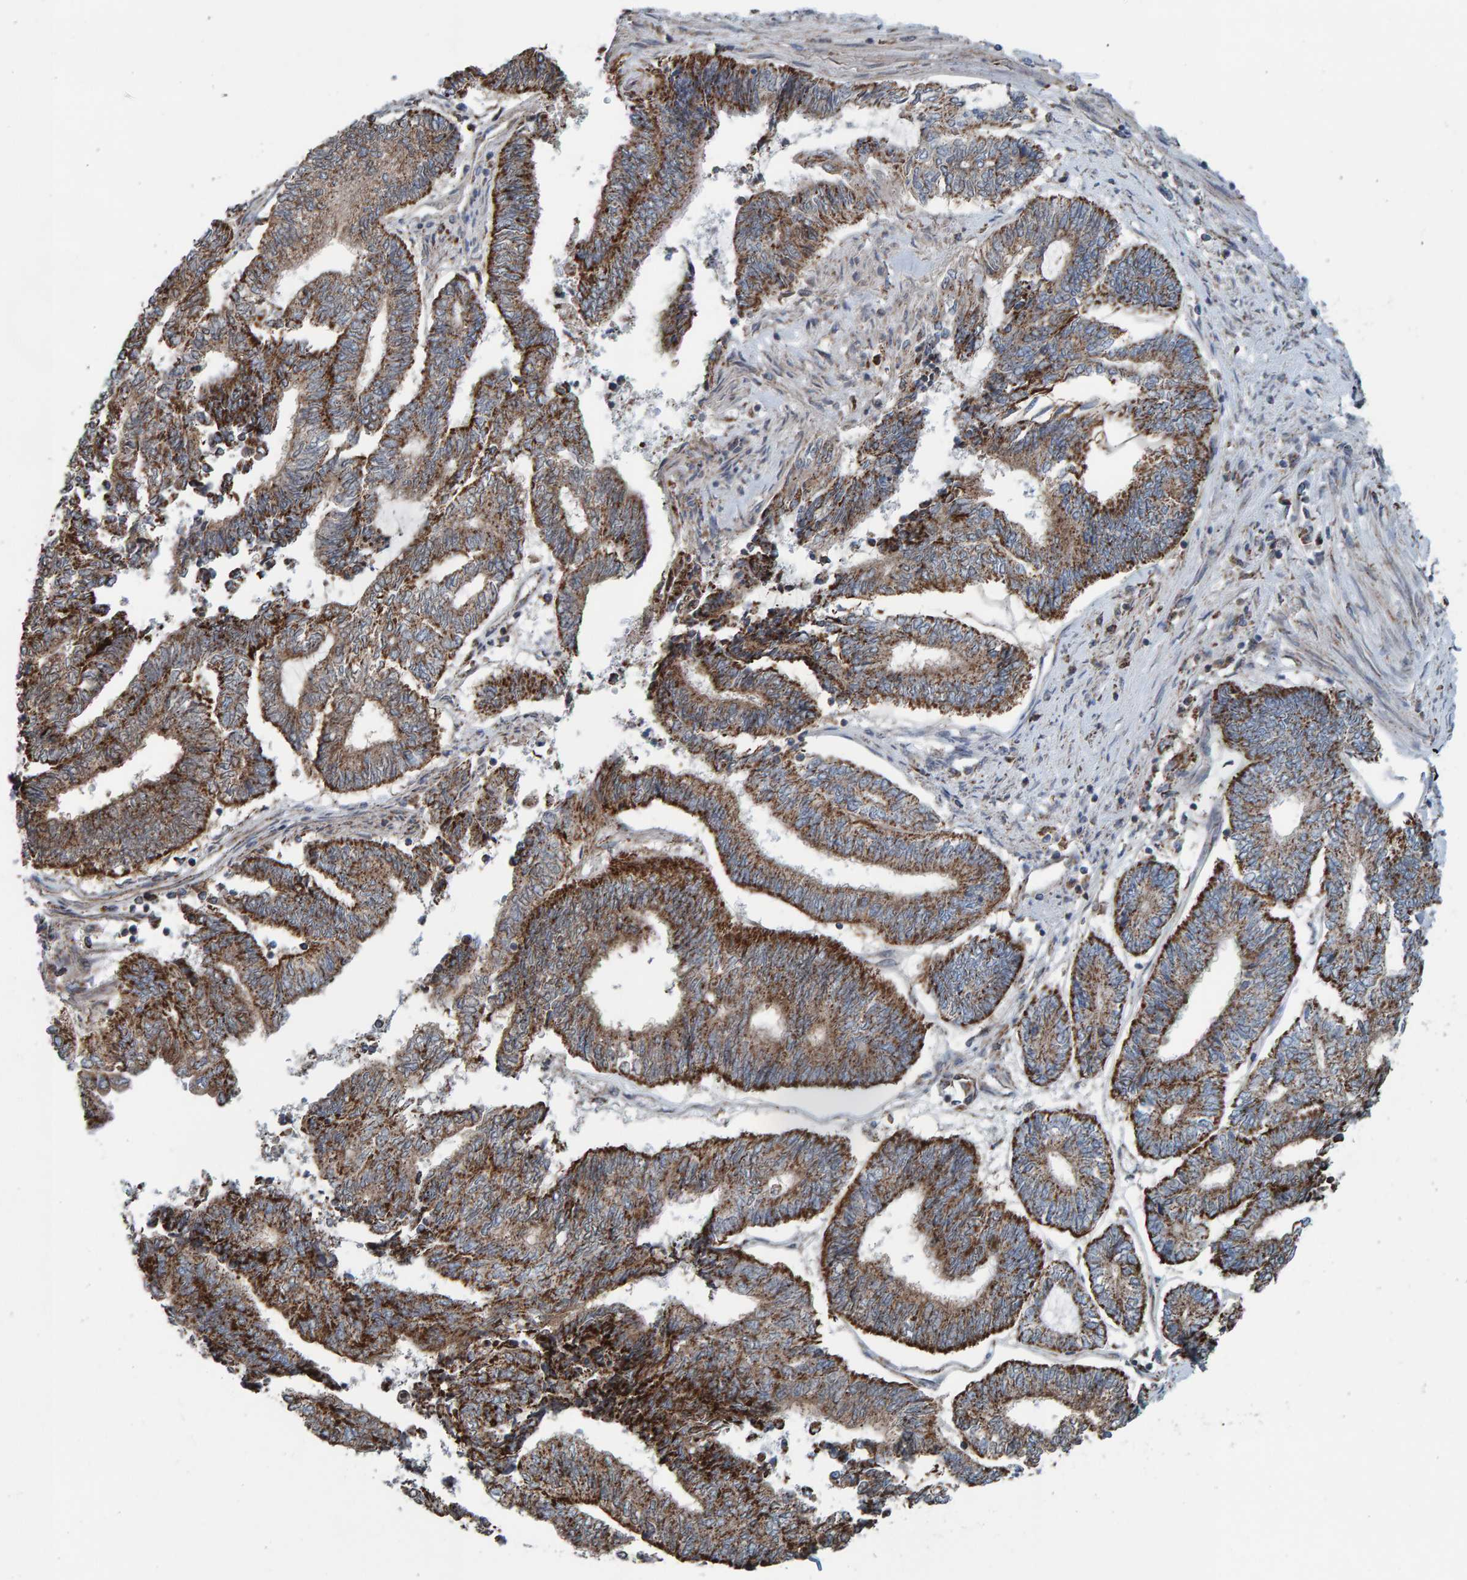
{"staining": {"intensity": "moderate", "quantity": ">75%", "location": "cytoplasmic/membranous"}, "tissue": "endometrial cancer", "cell_type": "Tumor cells", "image_type": "cancer", "snomed": [{"axis": "morphology", "description": "Adenocarcinoma, NOS"}, {"axis": "topography", "description": "Uterus"}, {"axis": "topography", "description": "Endometrium"}], "caption": "An immunohistochemistry (IHC) image of tumor tissue is shown. Protein staining in brown shows moderate cytoplasmic/membranous positivity in endometrial cancer within tumor cells.", "gene": "ZNF48", "patient": {"sex": "female", "age": 70}}